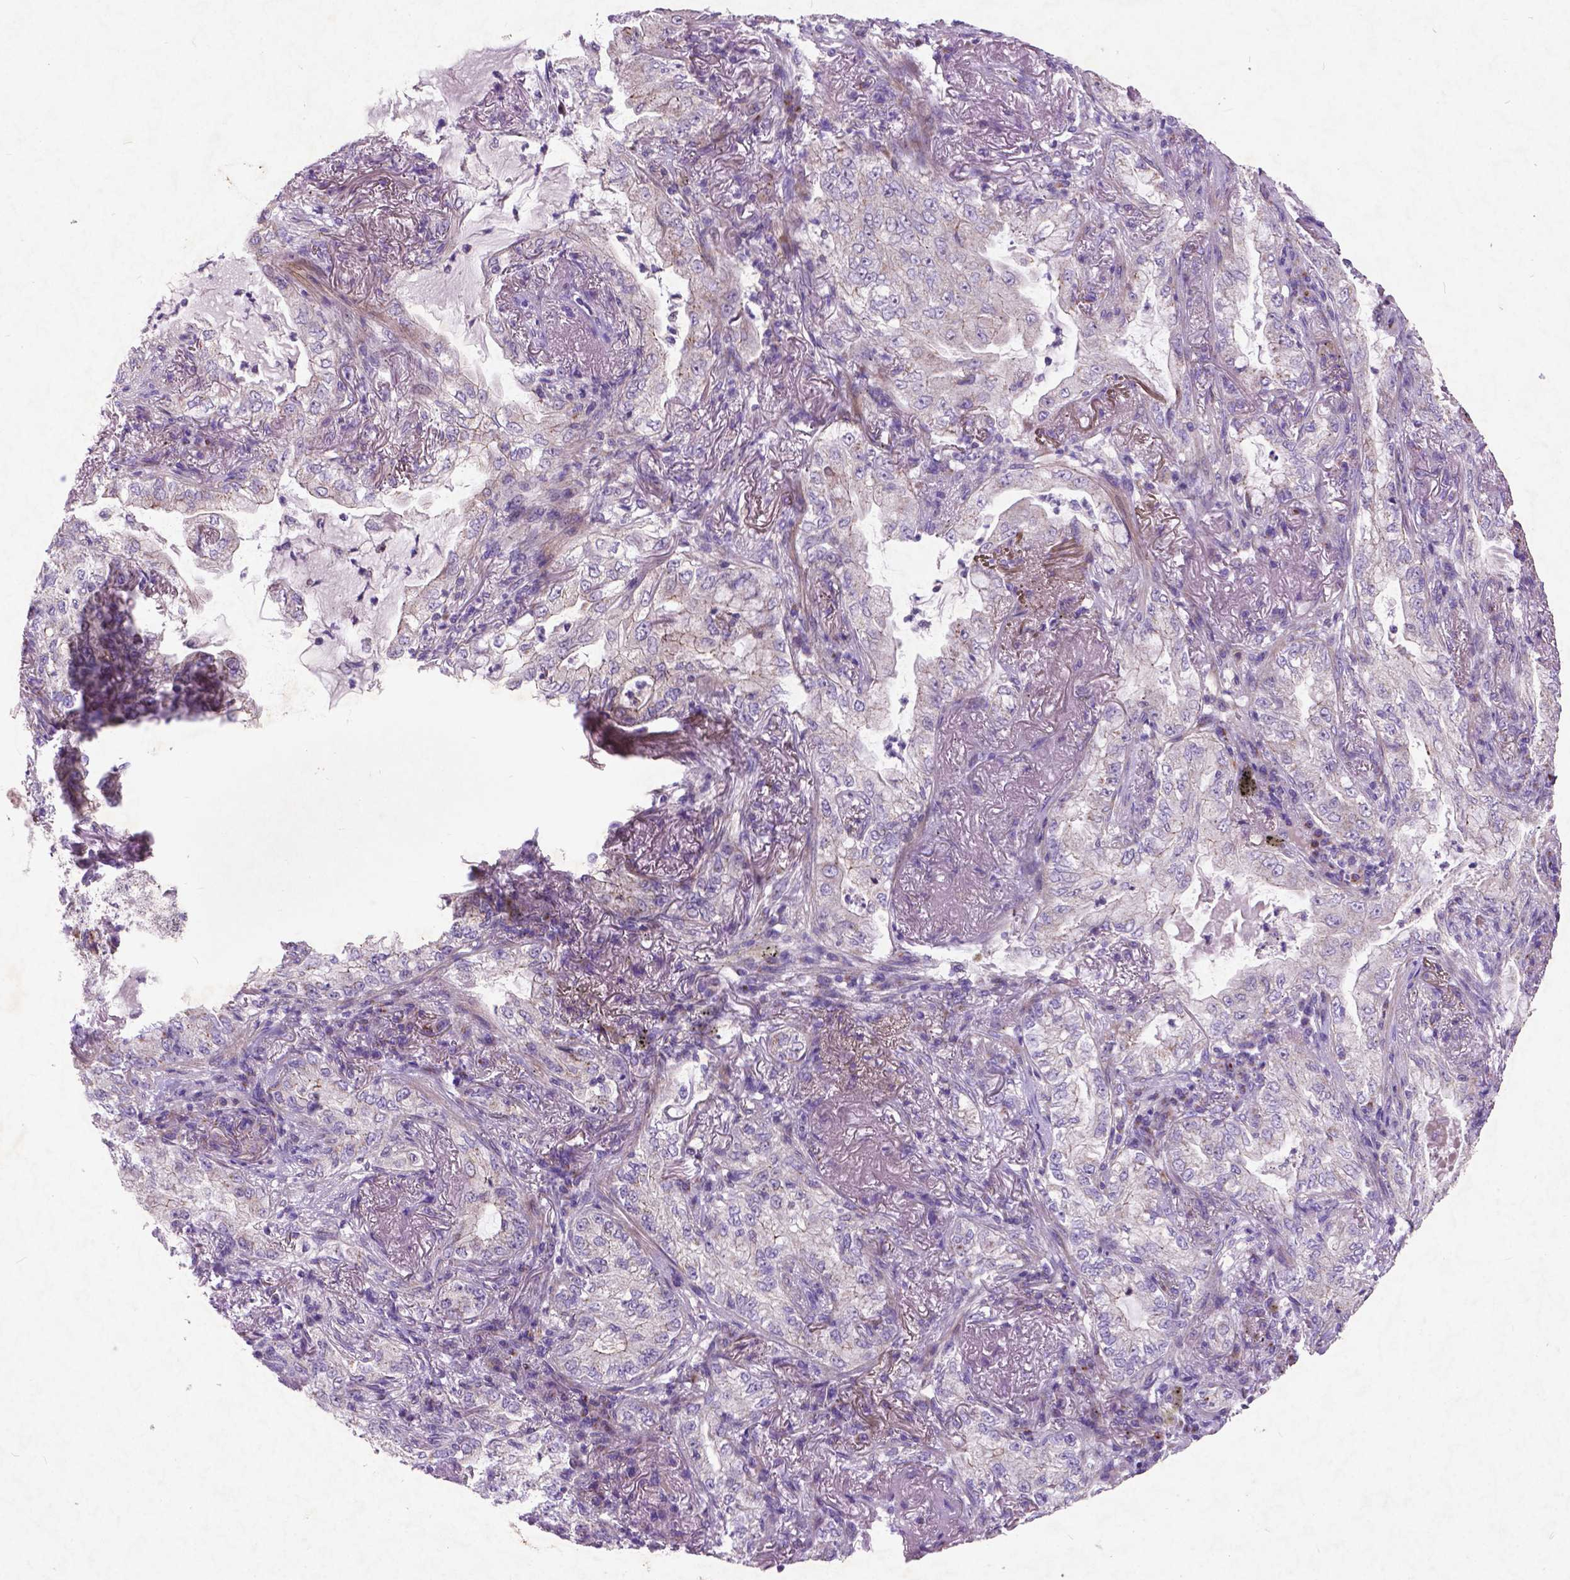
{"staining": {"intensity": "negative", "quantity": "none", "location": "none"}, "tissue": "lung cancer", "cell_type": "Tumor cells", "image_type": "cancer", "snomed": [{"axis": "morphology", "description": "Adenocarcinoma, NOS"}, {"axis": "topography", "description": "Lung"}], "caption": "There is no significant staining in tumor cells of lung cancer (adenocarcinoma).", "gene": "ATG4D", "patient": {"sex": "female", "age": 73}}